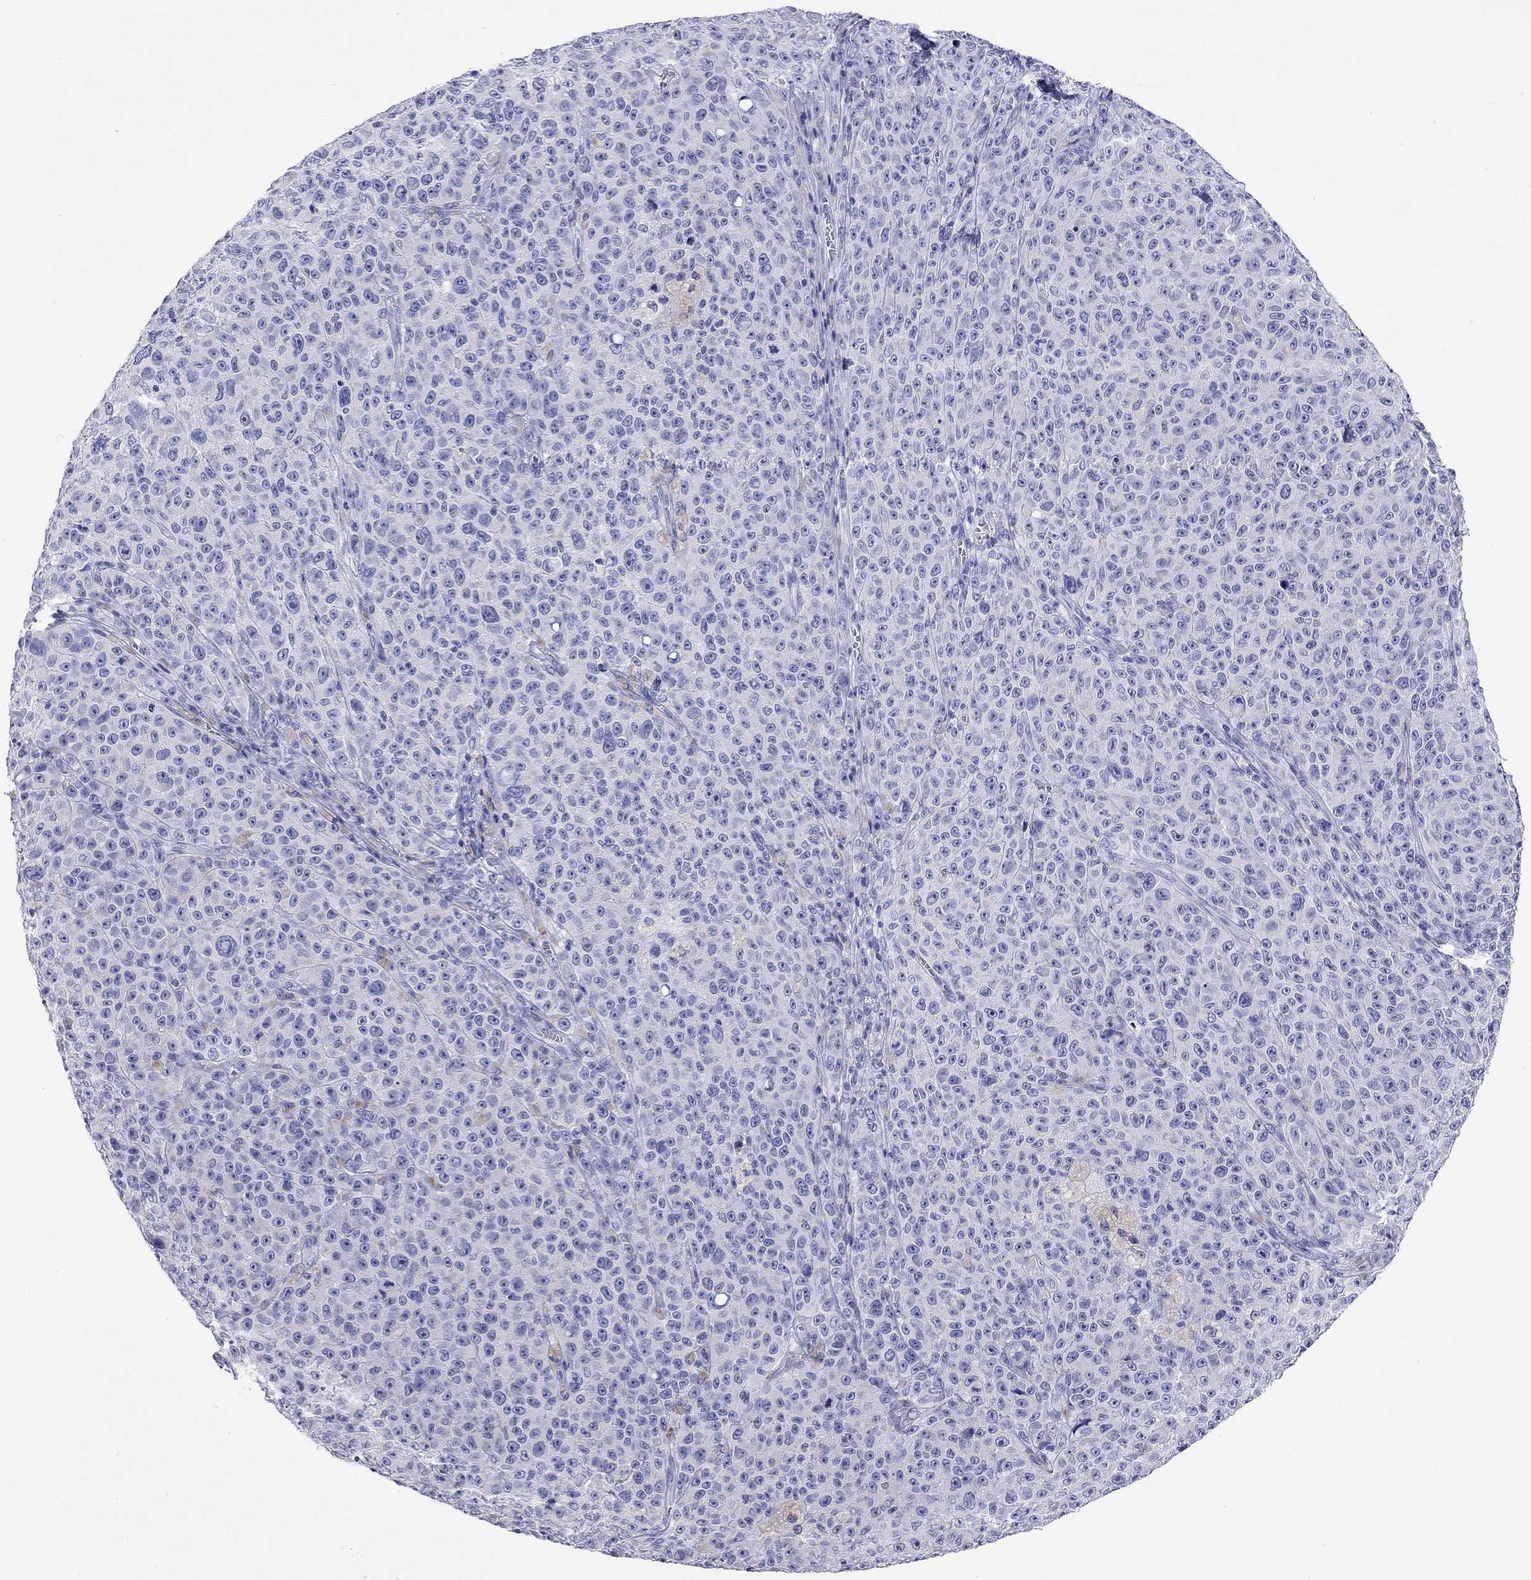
{"staining": {"intensity": "negative", "quantity": "none", "location": "none"}, "tissue": "melanoma", "cell_type": "Tumor cells", "image_type": "cancer", "snomed": [{"axis": "morphology", "description": "Malignant melanoma, NOS"}, {"axis": "topography", "description": "Skin"}], "caption": "Malignant melanoma stained for a protein using immunohistochemistry displays no positivity tumor cells.", "gene": "FIGLA", "patient": {"sex": "female", "age": 82}}